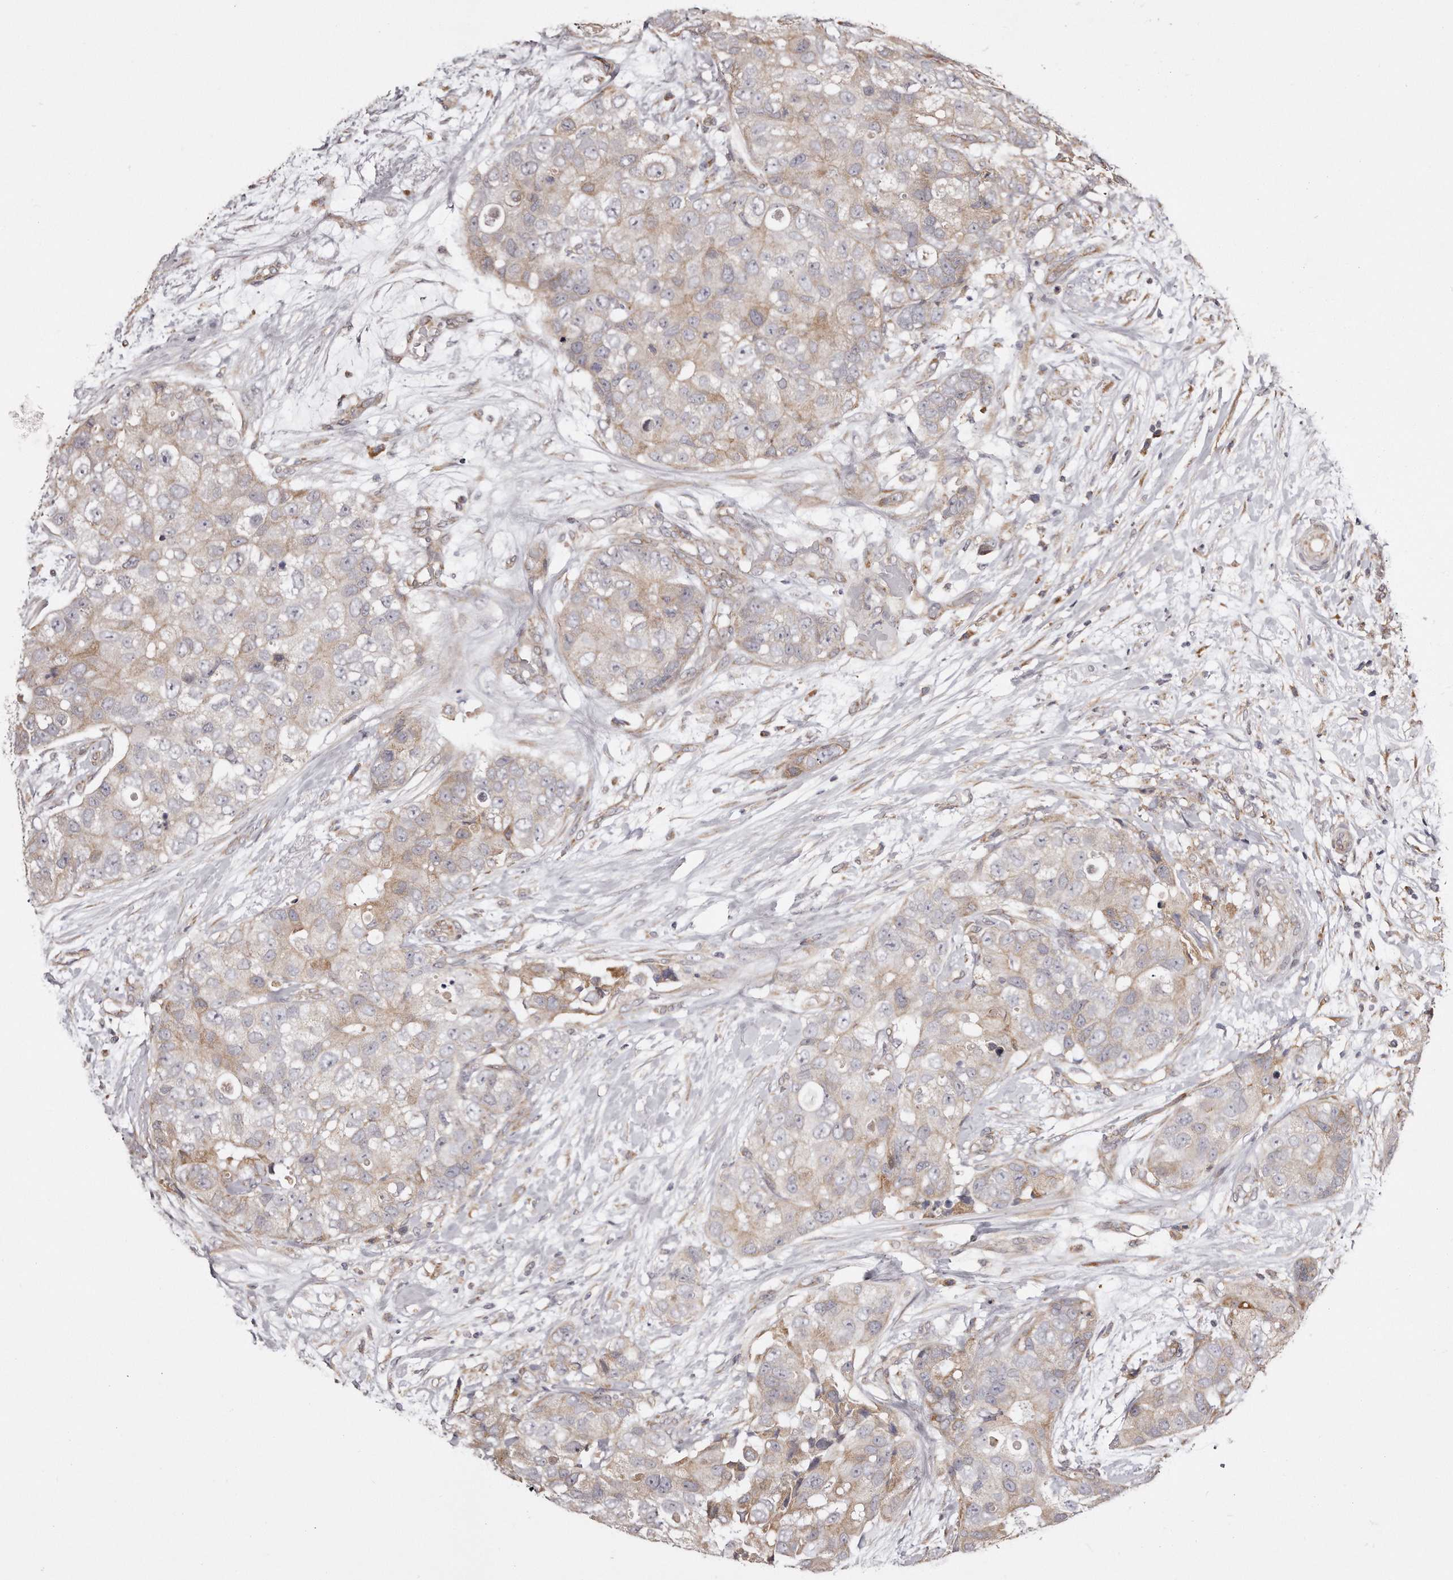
{"staining": {"intensity": "weak", "quantity": "25%-75%", "location": "cytoplasmic/membranous"}, "tissue": "breast cancer", "cell_type": "Tumor cells", "image_type": "cancer", "snomed": [{"axis": "morphology", "description": "Duct carcinoma"}, {"axis": "topography", "description": "Breast"}], "caption": "This image exhibits IHC staining of breast invasive ductal carcinoma, with low weak cytoplasmic/membranous staining in approximately 25%-75% of tumor cells.", "gene": "TRAPPC14", "patient": {"sex": "female", "age": 62}}